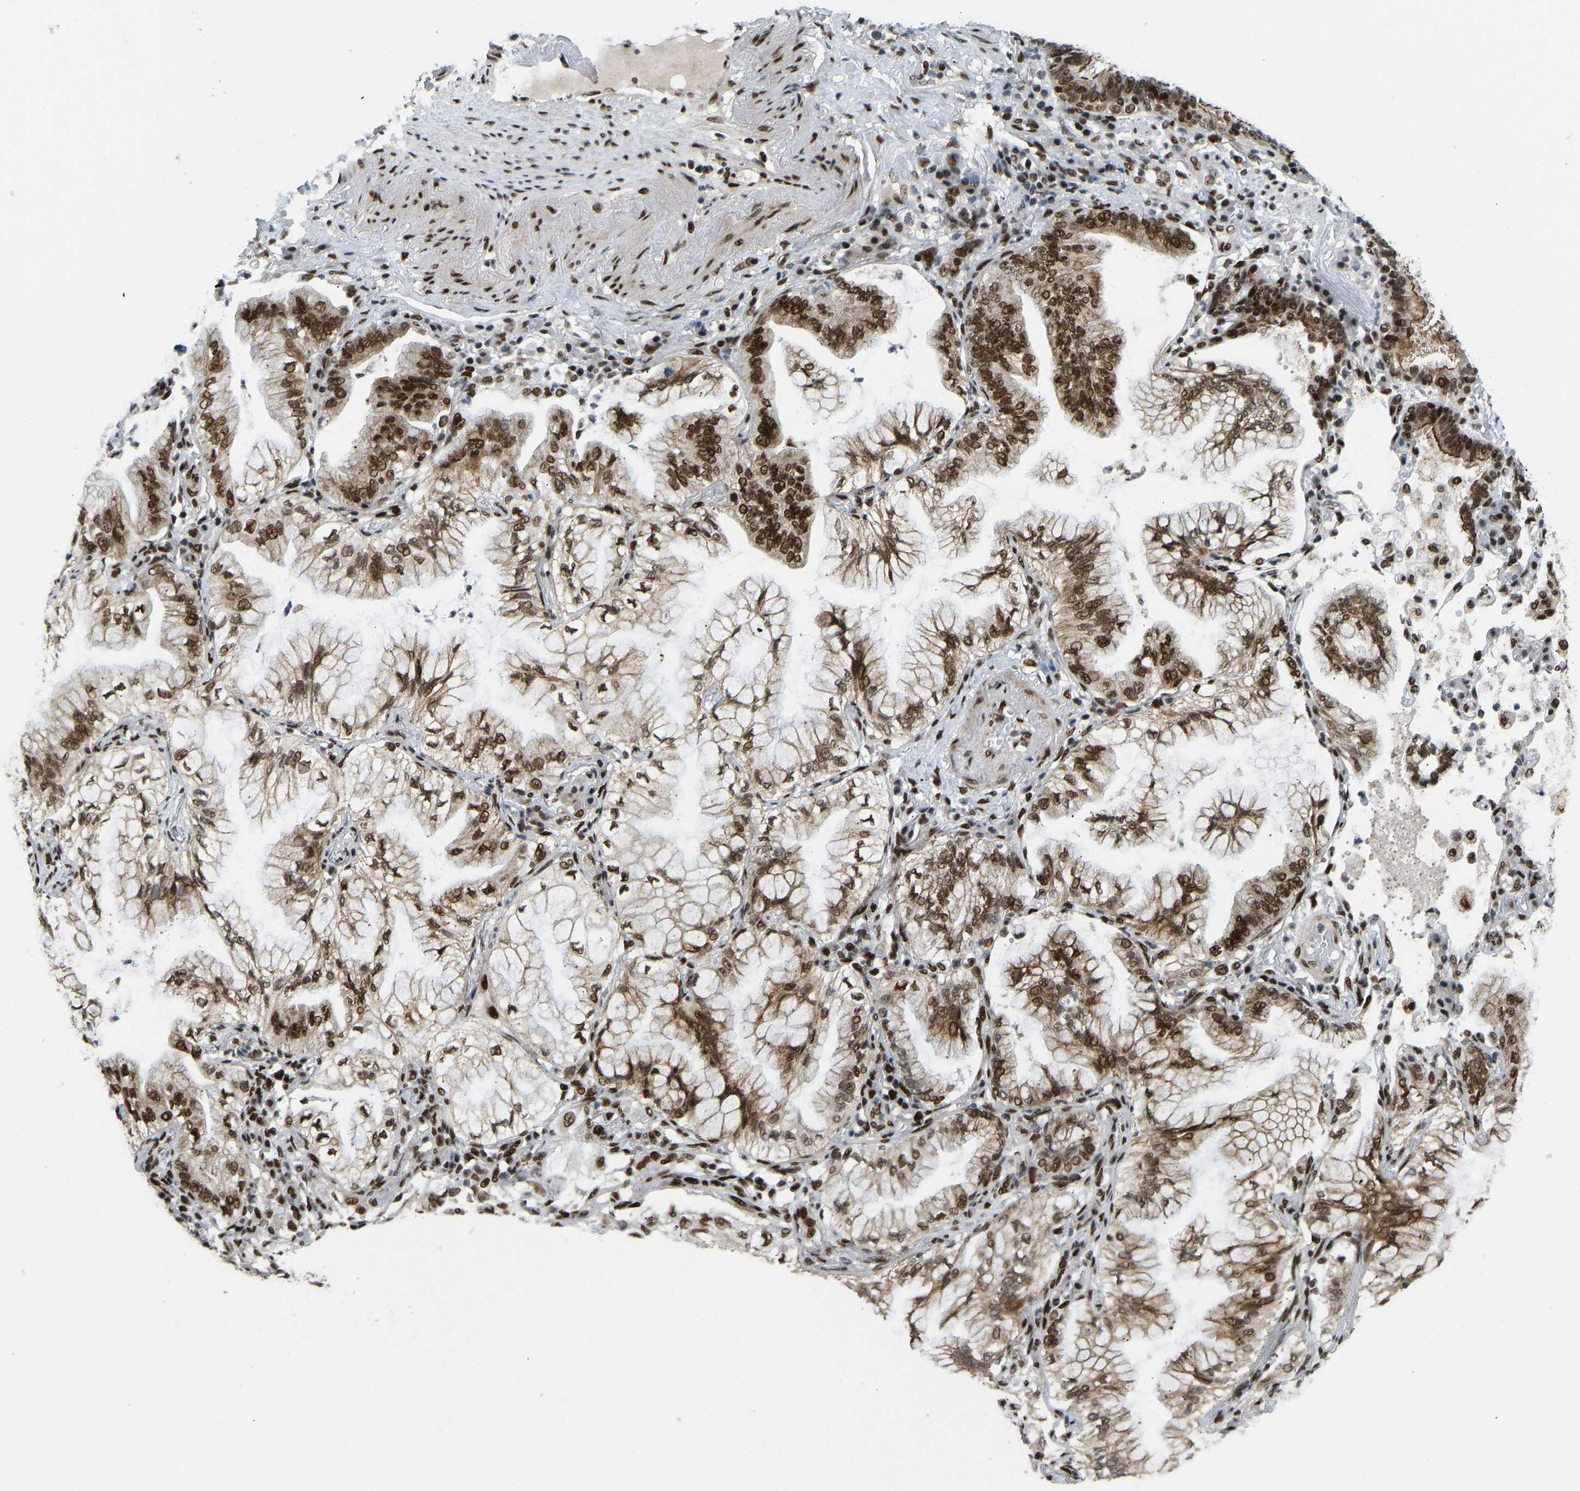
{"staining": {"intensity": "strong", "quantity": ">75%", "location": "cytoplasmic/membranous,nuclear"}, "tissue": "lung cancer", "cell_type": "Tumor cells", "image_type": "cancer", "snomed": [{"axis": "morphology", "description": "Adenocarcinoma, NOS"}, {"axis": "topography", "description": "Lung"}], "caption": "Human lung adenocarcinoma stained with a protein marker reveals strong staining in tumor cells.", "gene": "FOXK1", "patient": {"sex": "female", "age": 70}}